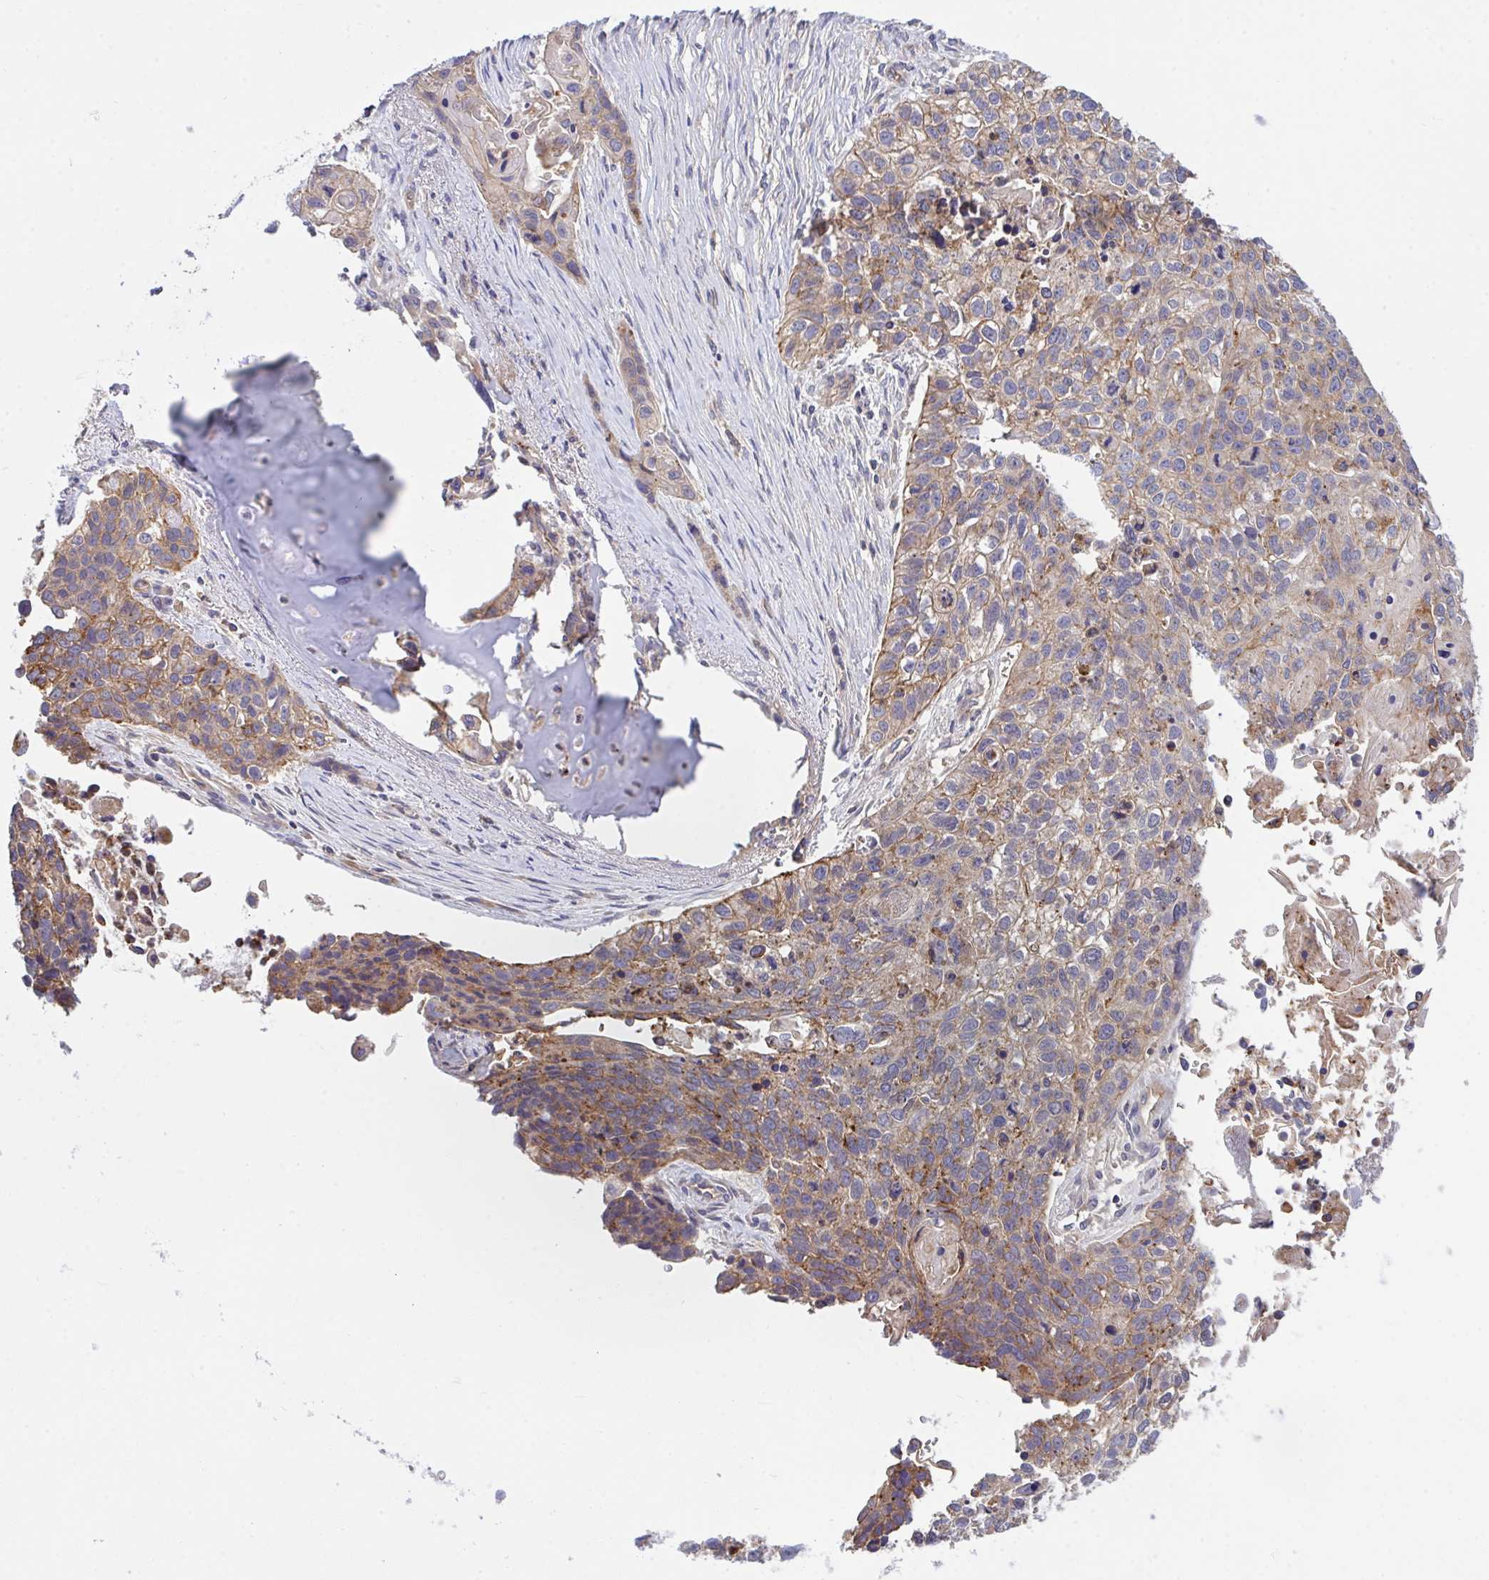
{"staining": {"intensity": "weak", "quantity": "25%-75%", "location": "cytoplasmic/membranous"}, "tissue": "lung cancer", "cell_type": "Tumor cells", "image_type": "cancer", "snomed": [{"axis": "morphology", "description": "Squamous cell carcinoma, NOS"}, {"axis": "topography", "description": "Lung"}], "caption": "This is an image of immunohistochemistry staining of lung cancer (squamous cell carcinoma), which shows weak expression in the cytoplasmic/membranous of tumor cells.", "gene": "C4orf36", "patient": {"sex": "male", "age": 74}}